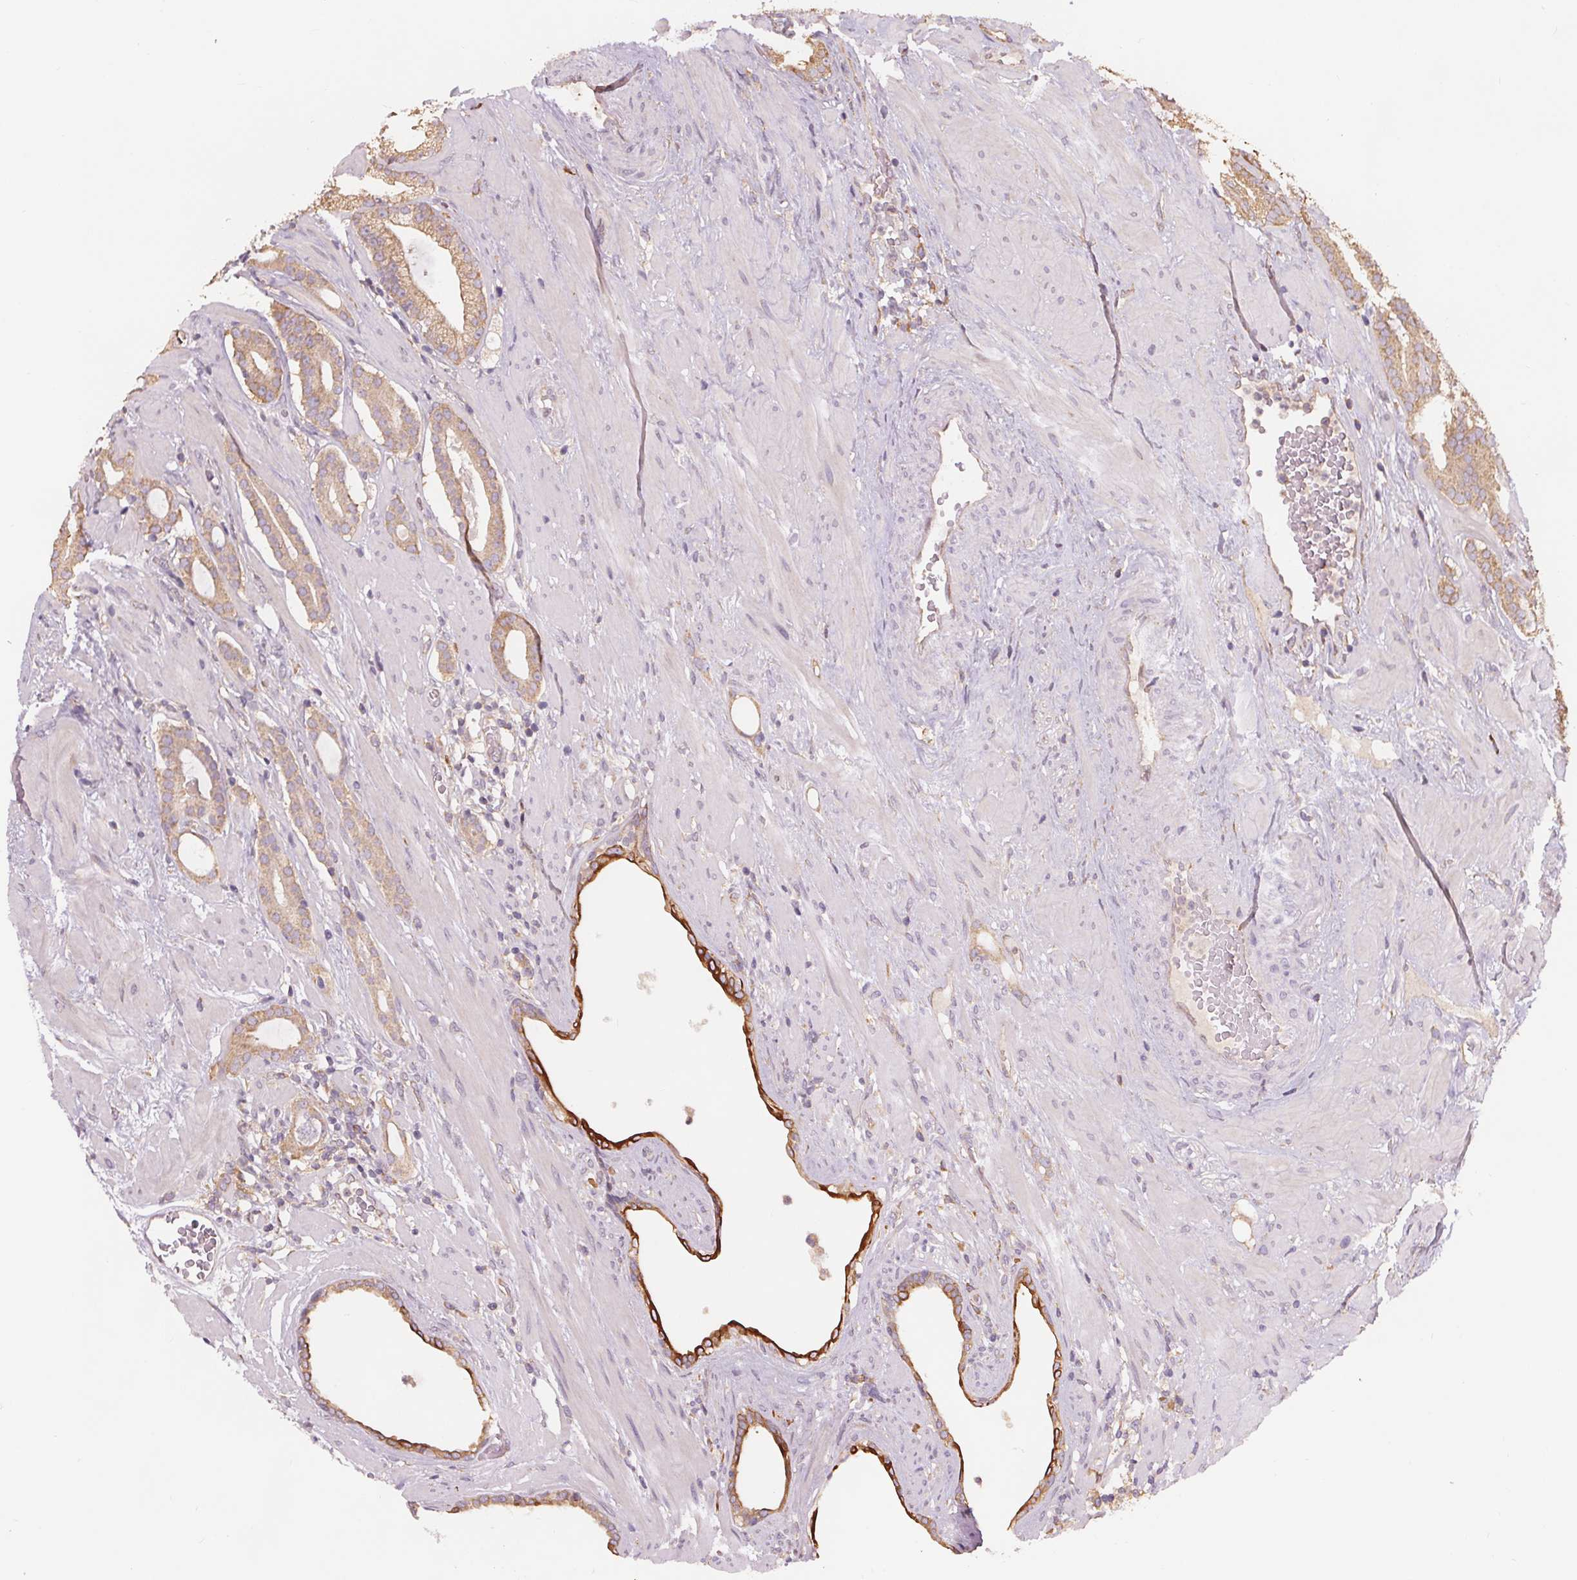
{"staining": {"intensity": "weak", "quantity": ">75%", "location": "cytoplasmic/membranous"}, "tissue": "prostate cancer", "cell_type": "Tumor cells", "image_type": "cancer", "snomed": [{"axis": "morphology", "description": "Adenocarcinoma, Low grade"}, {"axis": "topography", "description": "Prostate"}], "caption": "Immunohistochemical staining of human adenocarcinoma (low-grade) (prostate) reveals weak cytoplasmic/membranous protein positivity in approximately >75% of tumor cells. (DAB (3,3'-diaminobenzidine) IHC with brightfield microscopy, high magnification).", "gene": "TMEM80", "patient": {"sex": "male", "age": 57}}